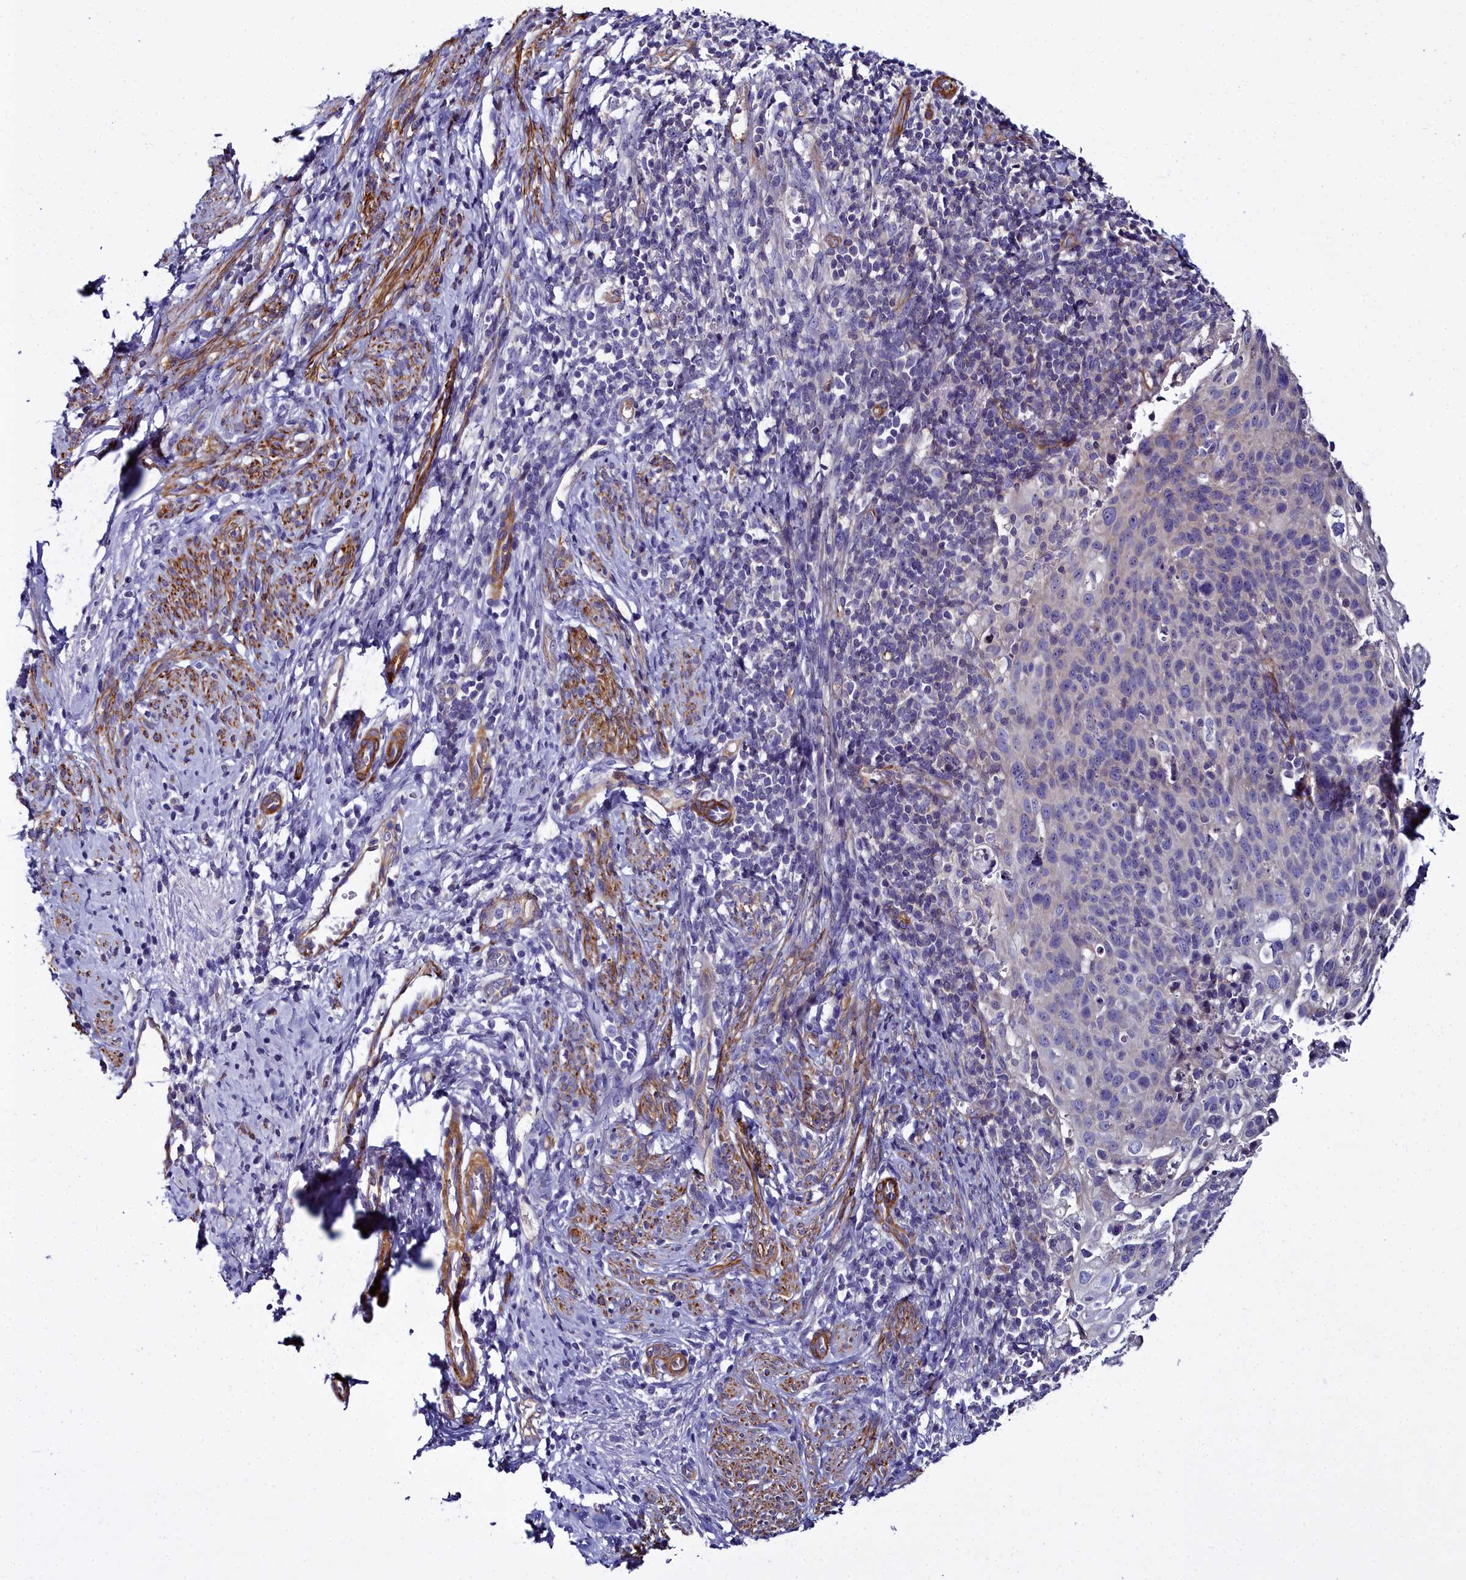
{"staining": {"intensity": "negative", "quantity": "none", "location": "none"}, "tissue": "cervical cancer", "cell_type": "Tumor cells", "image_type": "cancer", "snomed": [{"axis": "morphology", "description": "Squamous cell carcinoma, NOS"}, {"axis": "topography", "description": "Cervix"}], "caption": "Squamous cell carcinoma (cervical) was stained to show a protein in brown. There is no significant positivity in tumor cells.", "gene": "FADS3", "patient": {"sex": "female", "age": 70}}